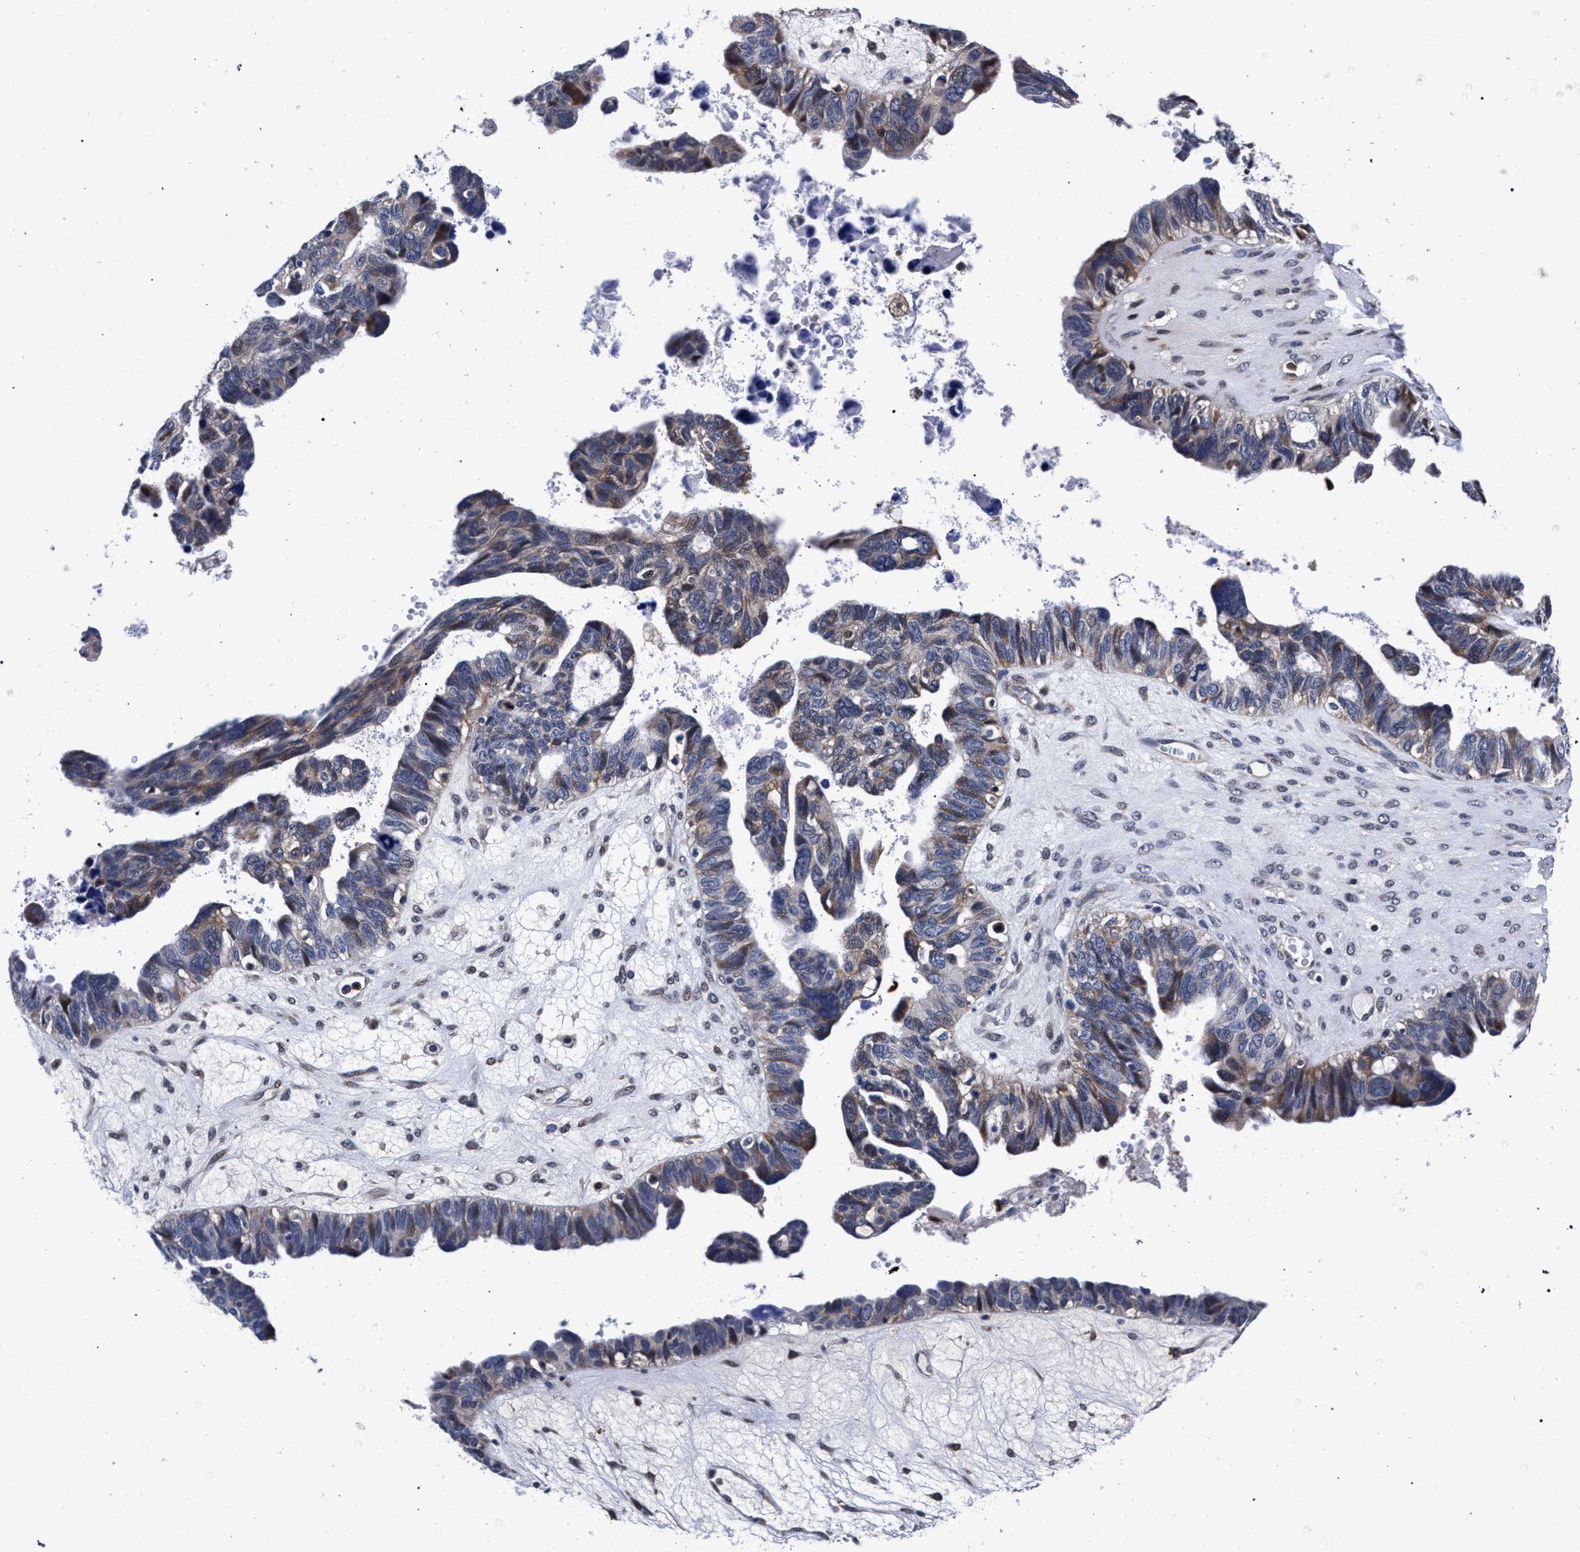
{"staining": {"intensity": "weak", "quantity": "25%-75%", "location": "cytoplasmic/membranous"}, "tissue": "ovarian cancer", "cell_type": "Tumor cells", "image_type": "cancer", "snomed": [{"axis": "morphology", "description": "Cystadenocarcinoma, serous, NOS"}, {"axis": "topography", "description": "Ovary"}], "caption": "Tumor cells exhibit weak cytoplasmic/membranous positivity in approximately 25%-75% of cells in ovarian cancer.", "gene": "ZNF462", "patient": {"sex": "female", "age": 79}}